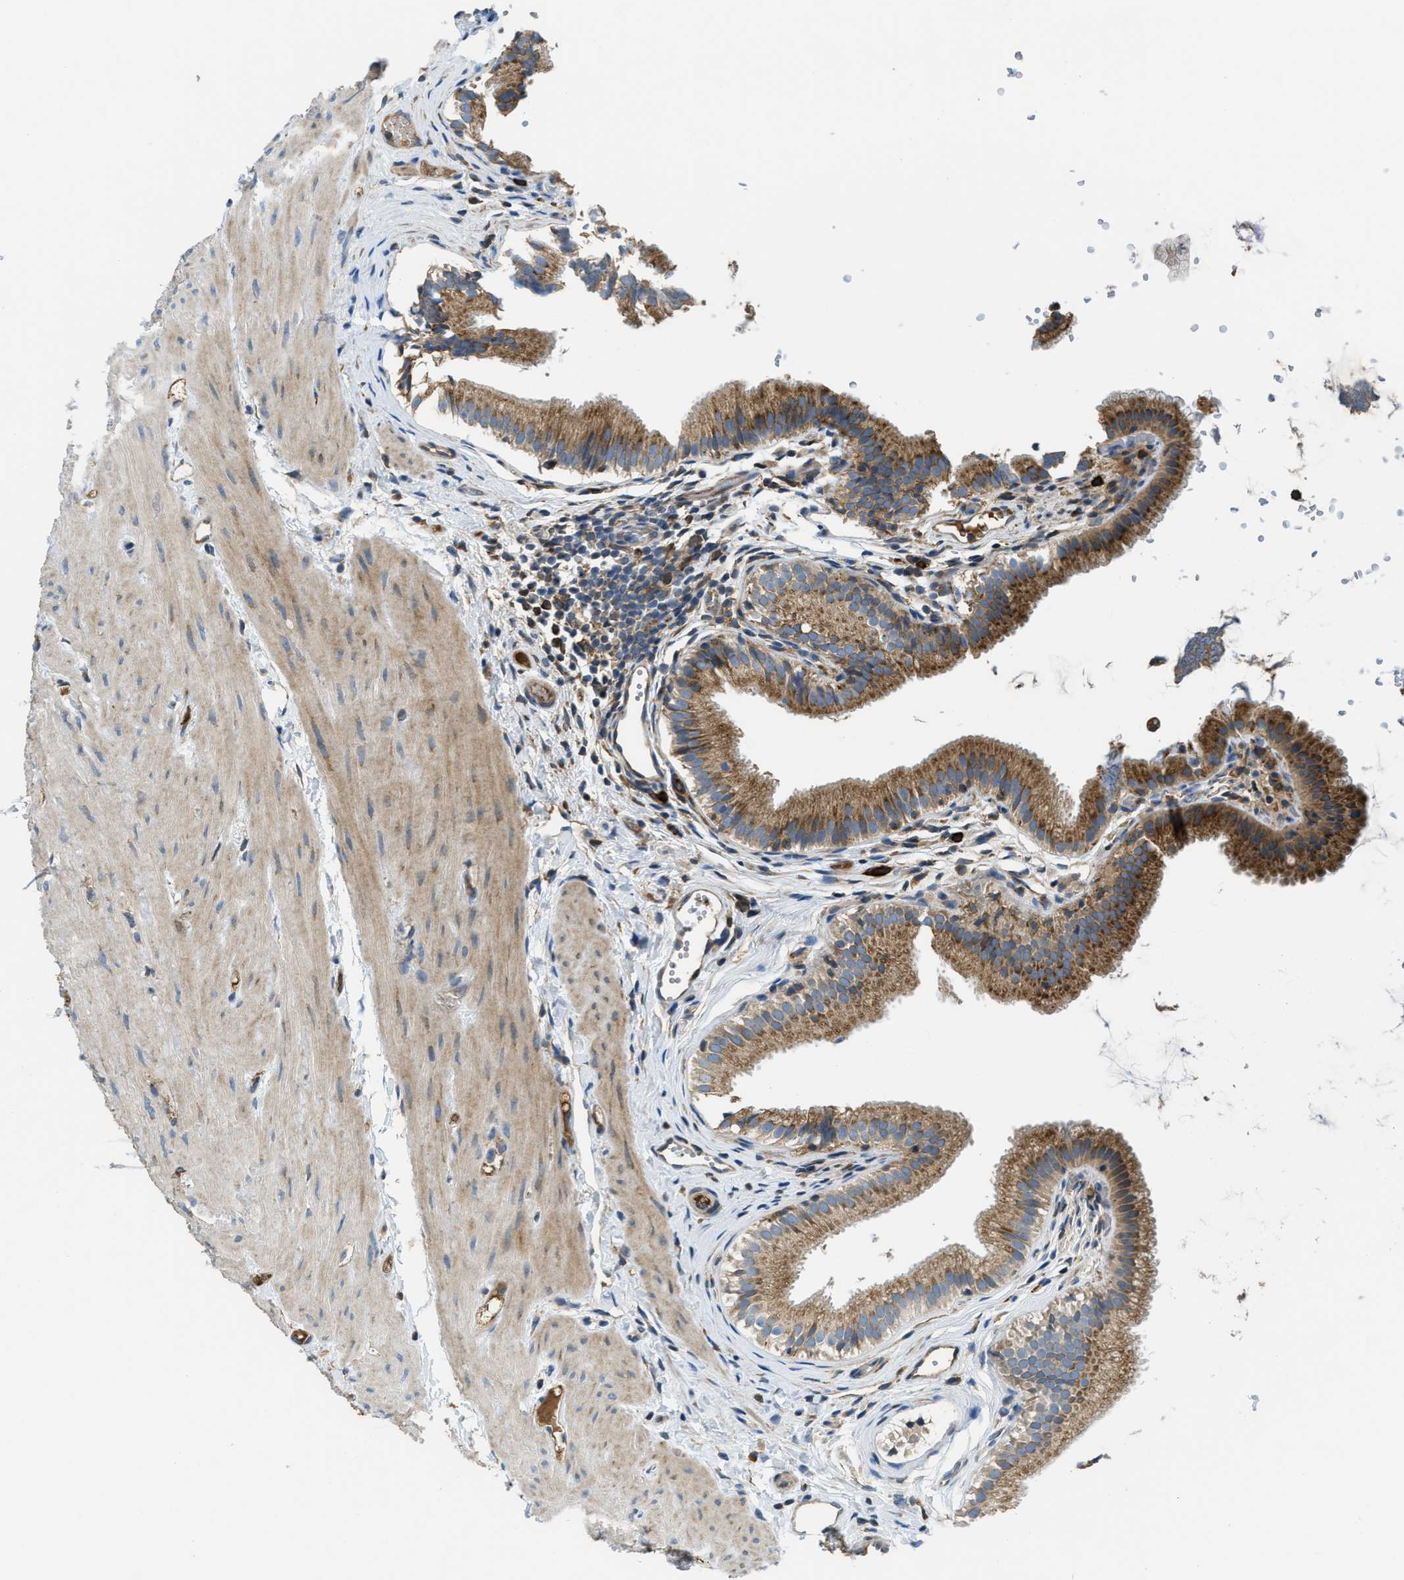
{"staining": {"intensity": "moderate", "quantity": ">75%", "location": "cytoplasmic/membranous"}, "tissue": "gallbladder", "cell_type": "Glandular cells", "image_type": "normal", "snomed": [{"axis": "morphology", "description": "Normal tissue, NOS"}, {"axis": "topography", "description": "Gallbladder"}], "caption": "IHC staining of unremarkable gallbladder, which demonstrates medium levels of moderate cytoplasmic/membranous expression in approximately >75% of glandular cells indicating moderate cytoplasmic/membranous protein positivity. The staining was performed using DAB (brown) for protein detection and nuclei were counterstained in hematoxylin (blue).", "gene": "SSR1", "patient": {"sex": "female", "age": 26}}